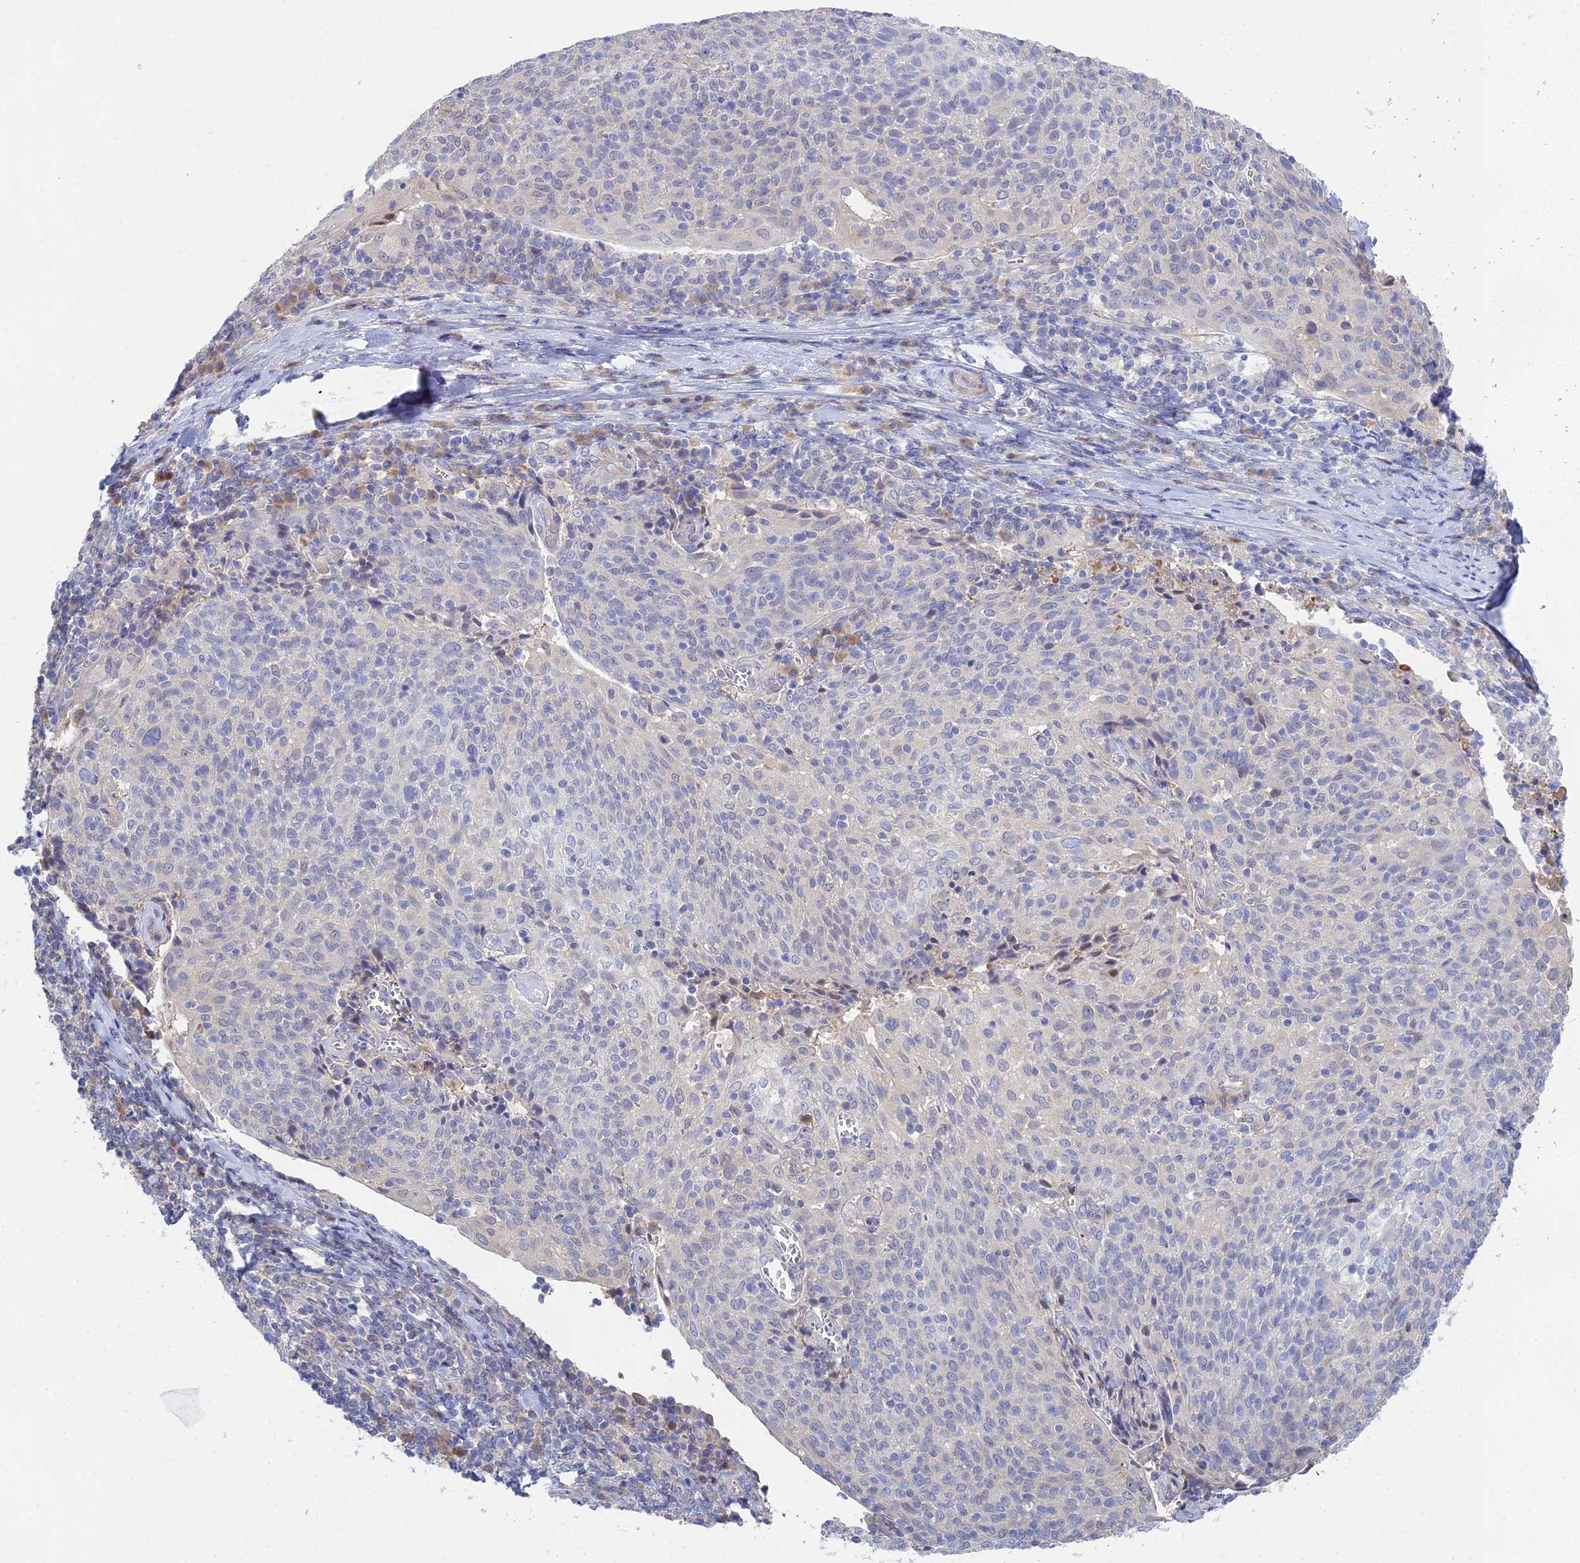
{"staining": {"intensity": "negative", "quantity": "none", "location": "none"}, "tissue": "cervical cancer", "cell_type": "Tumor cells", "image_type": "cancer", "snomed": [{"axis": "morphology", "description": "Squamous cell carcinoma, NOS"}, {"axis": "topography", "description": "Cervix"}], "caption": "Immunohistochemical staining of cervical cancer (squamous cell carcinoma) shows no significant staining in tumor cells. Nuclei are stained in blue.", "gene": "DNAH14", "patient": {"sex": "female", "age": 52}}